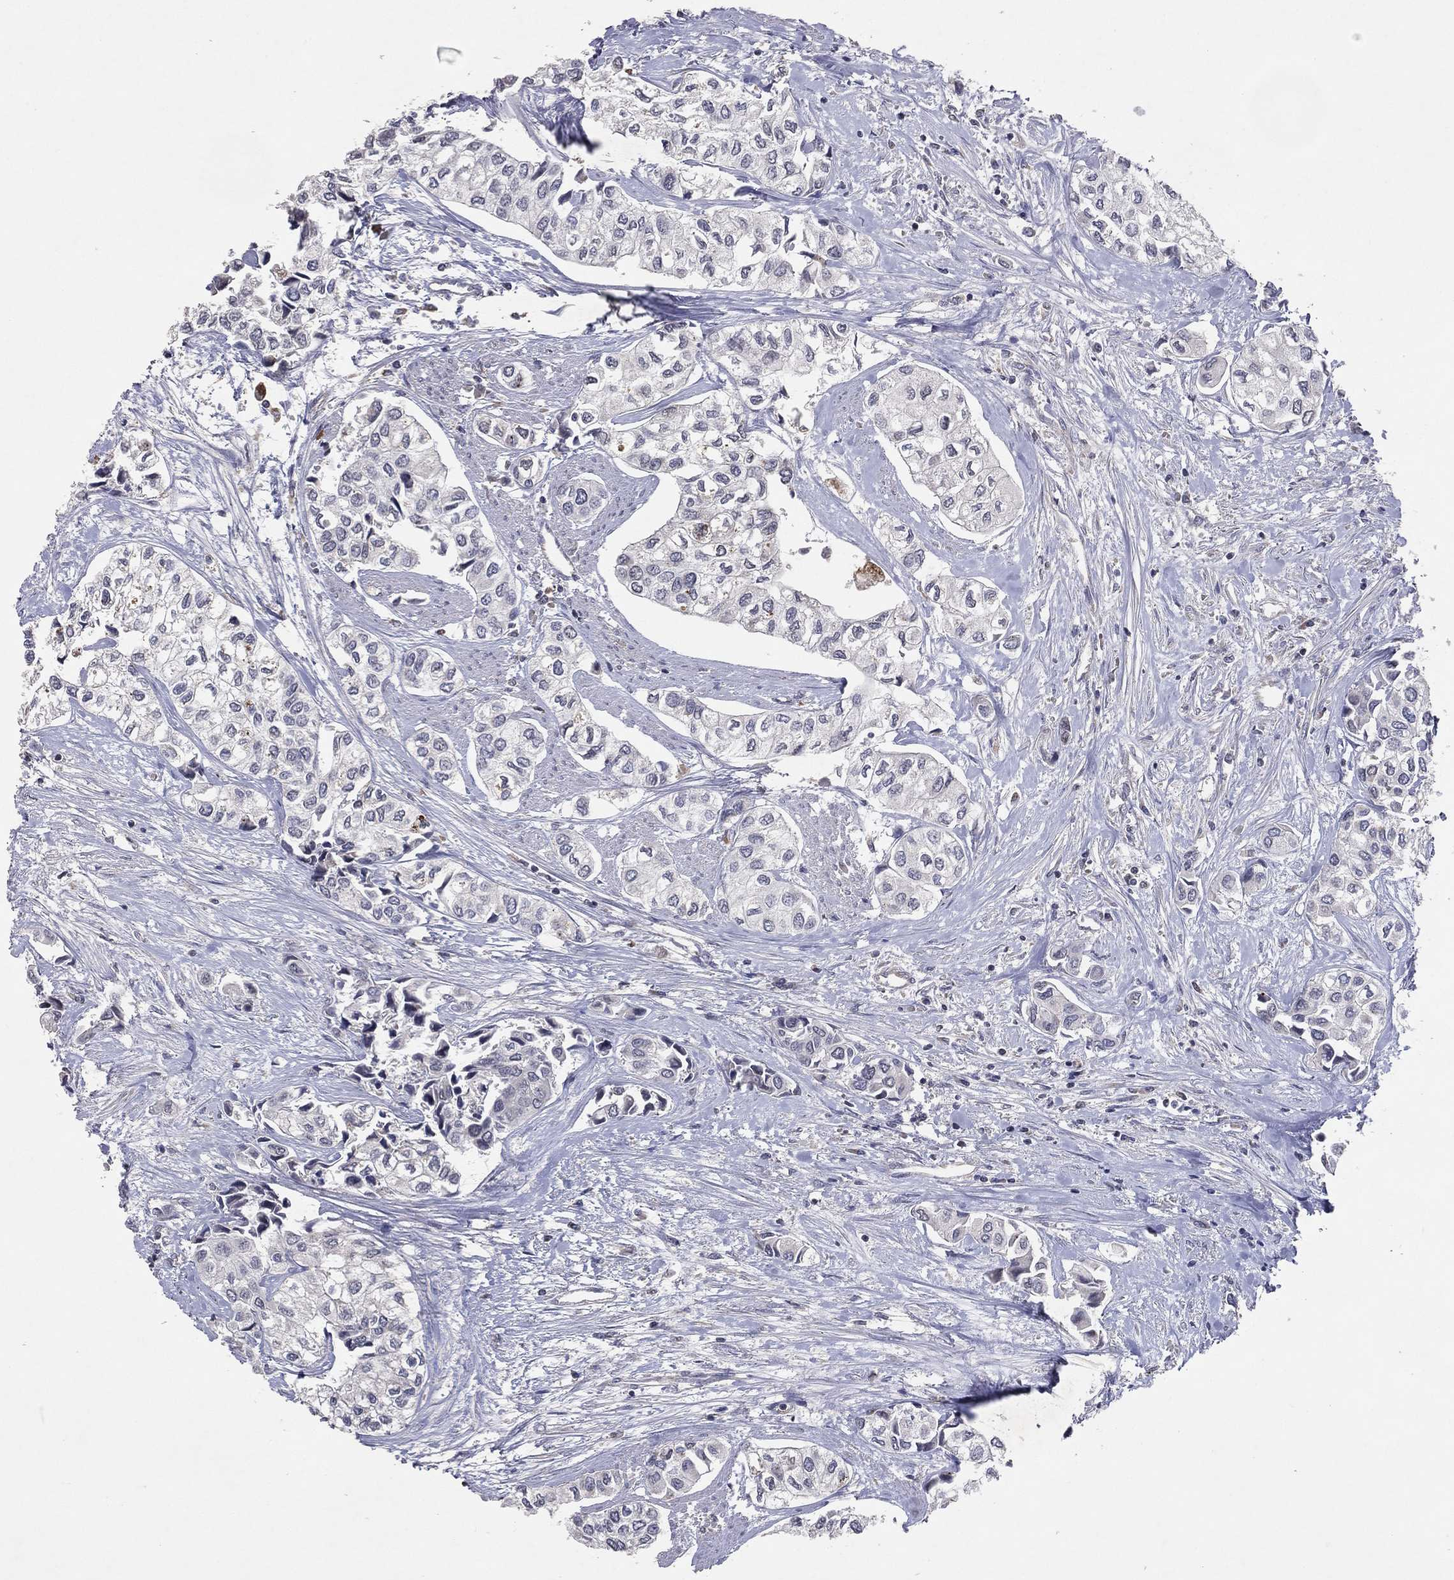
{"staining": {"intensity": "negative", "quantity": "none", "location": "none"}, "tissue": "urothelial cancer", "cell_type": "Tumor cells", "image_type": "cancer", "snomed": [{"axis": "morphology", "description": "Urothelial carcinoma, High grade"}, {"axis": "topography", "description": "Urinary bladder"}], "caption": "Tumor cells are negative for protein expression in human high-grade urothelial carcinoma.", "gene": "DNAH7", "patient": {"sex": "male", "age": 73}}